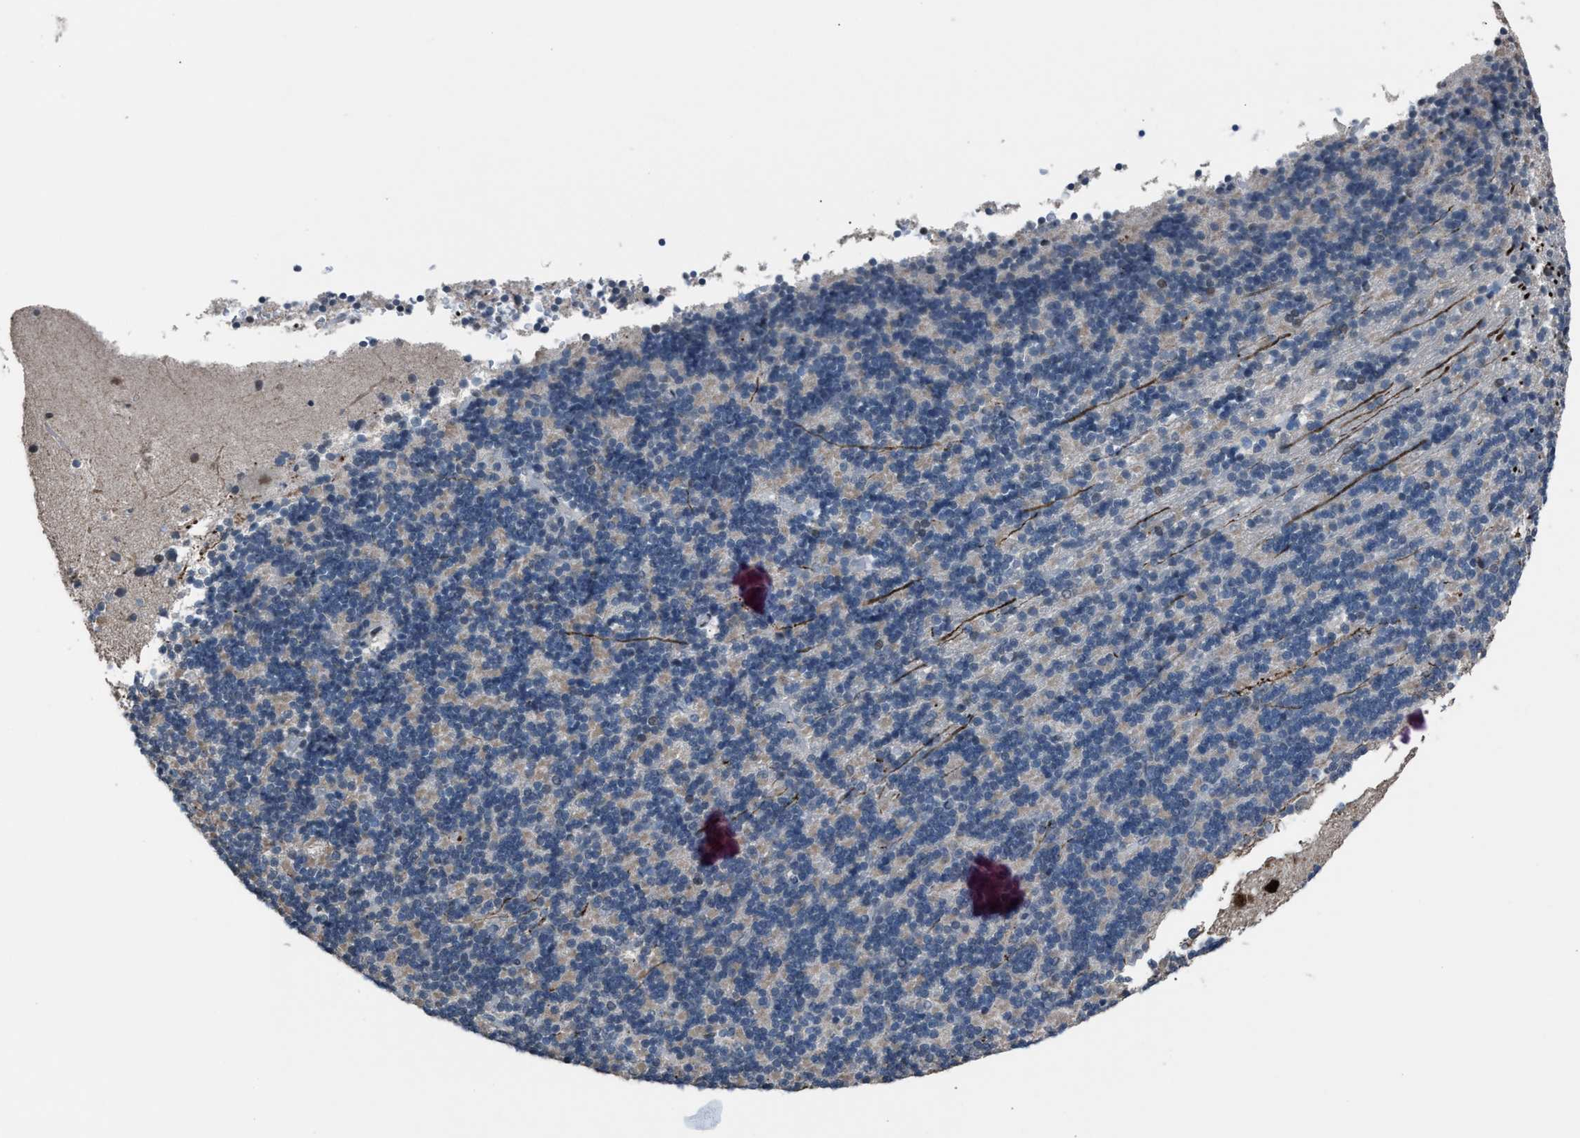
{"staining": {"intensity": "negative", "quantity": "none", "location": "none"}, "tissue": "cerebellum", "cell_type": "Cells in granular layer", "image_type": "normal", "snomed": [{"axis": "morphology", "description": "Normal tissue, NOS"}, {"axis": "topography", "description": "Cerebellum"}], "caption": "This is an immunohistochemistry (IHC) image of unremarkable cerebellum. There is no staining in cells in granular layer.", "gene": "ZNF276", "patient": {"sex": "female", "age": 19}}